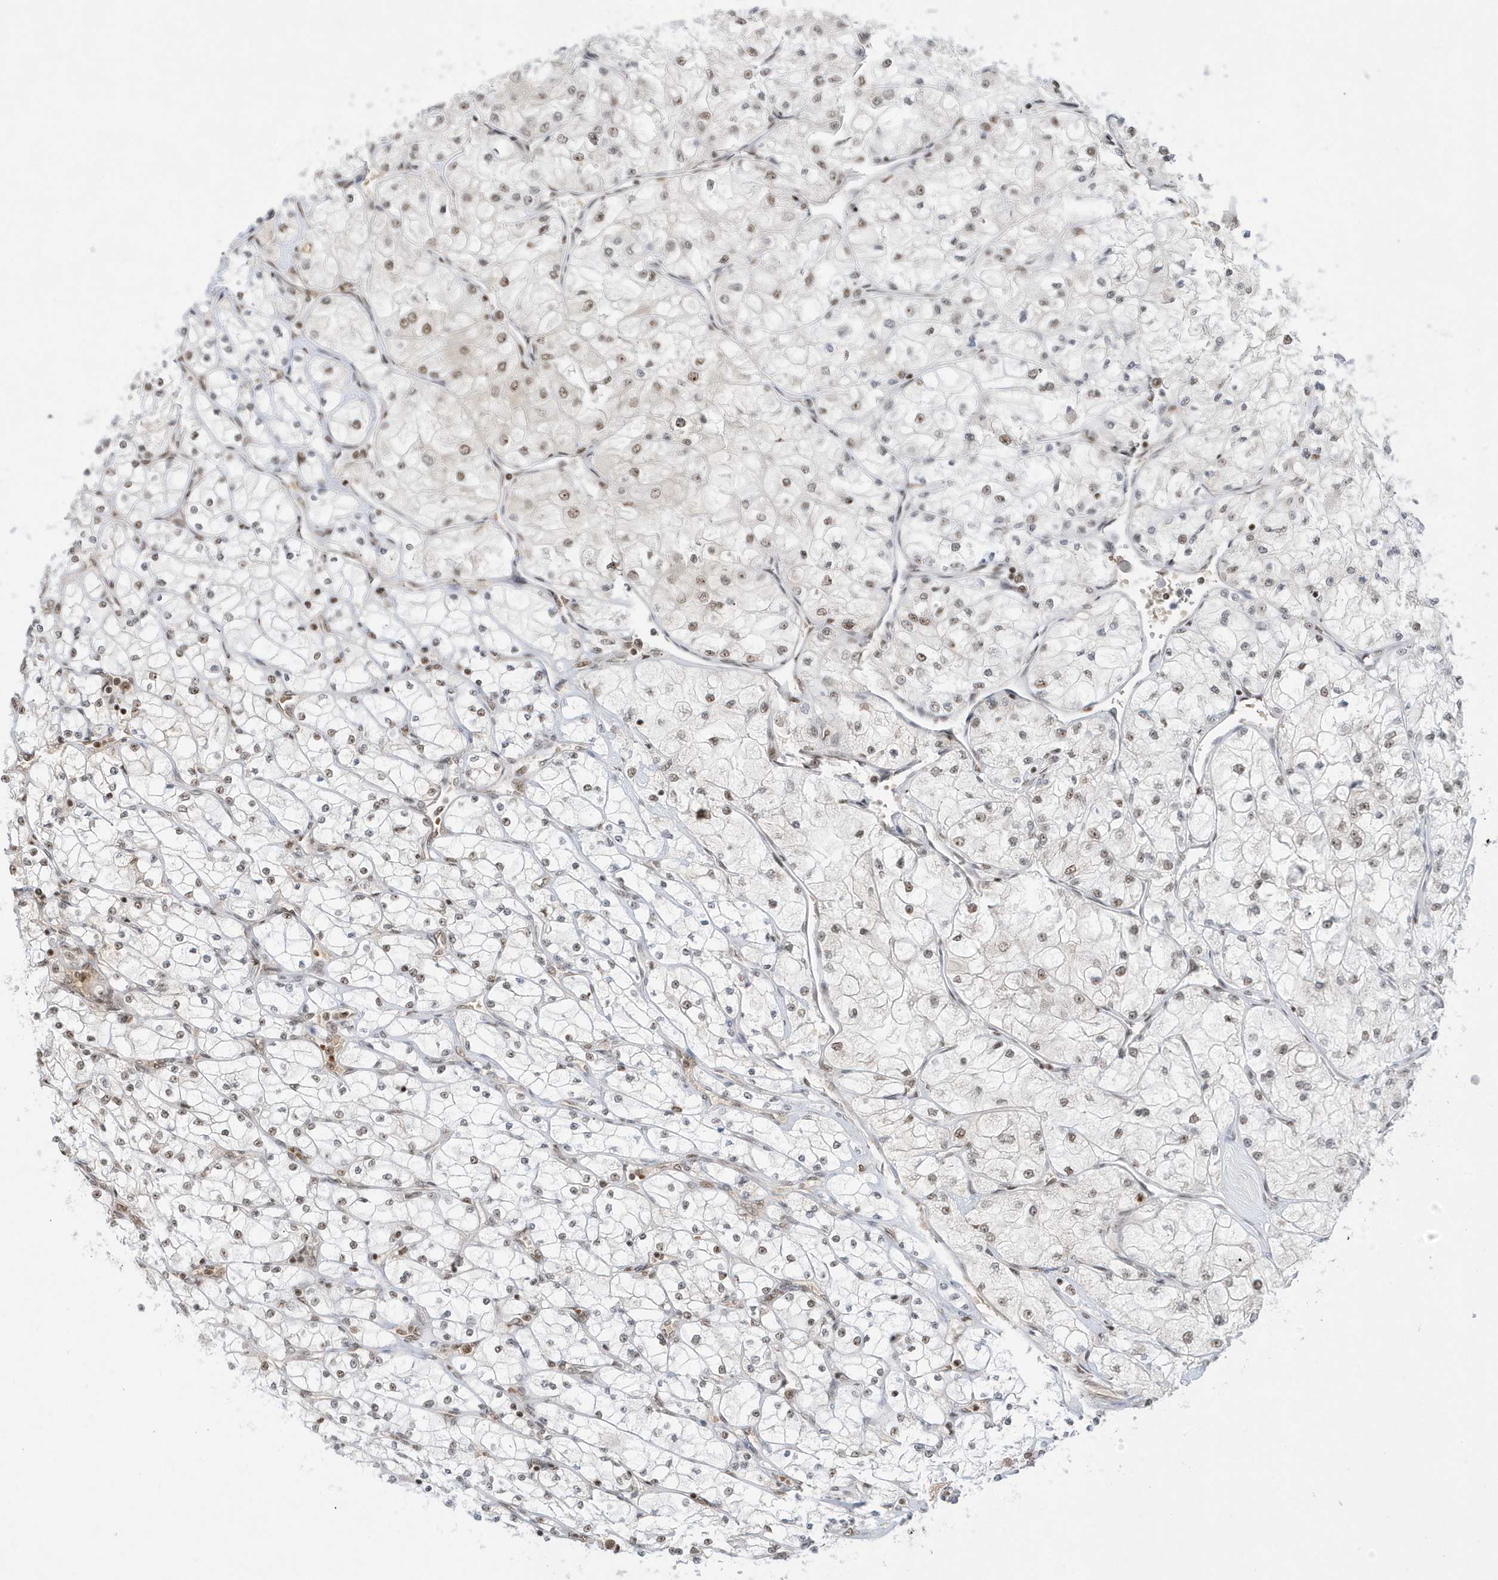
{"staining": {"intensity": "weak", "quantity": "<25%", "location": "nuclear"}, "tissue": "renal cancer", "cell_type": "Tumor cells", "image_type": "cancer", "snomed": [{"axis": "morphology", "description": "Adenocarcinoma, NOS"}, {"axis": "topography", "description": "Kidney"}], "caption": "High power microscopy image of an immunohistochemistry (IHC) image of renal cancer (adenocarcinoma), revealing no significant expression in tumor cells.", "gene": "PPIL2", "patient": {"sex": "male", "age": 80}}